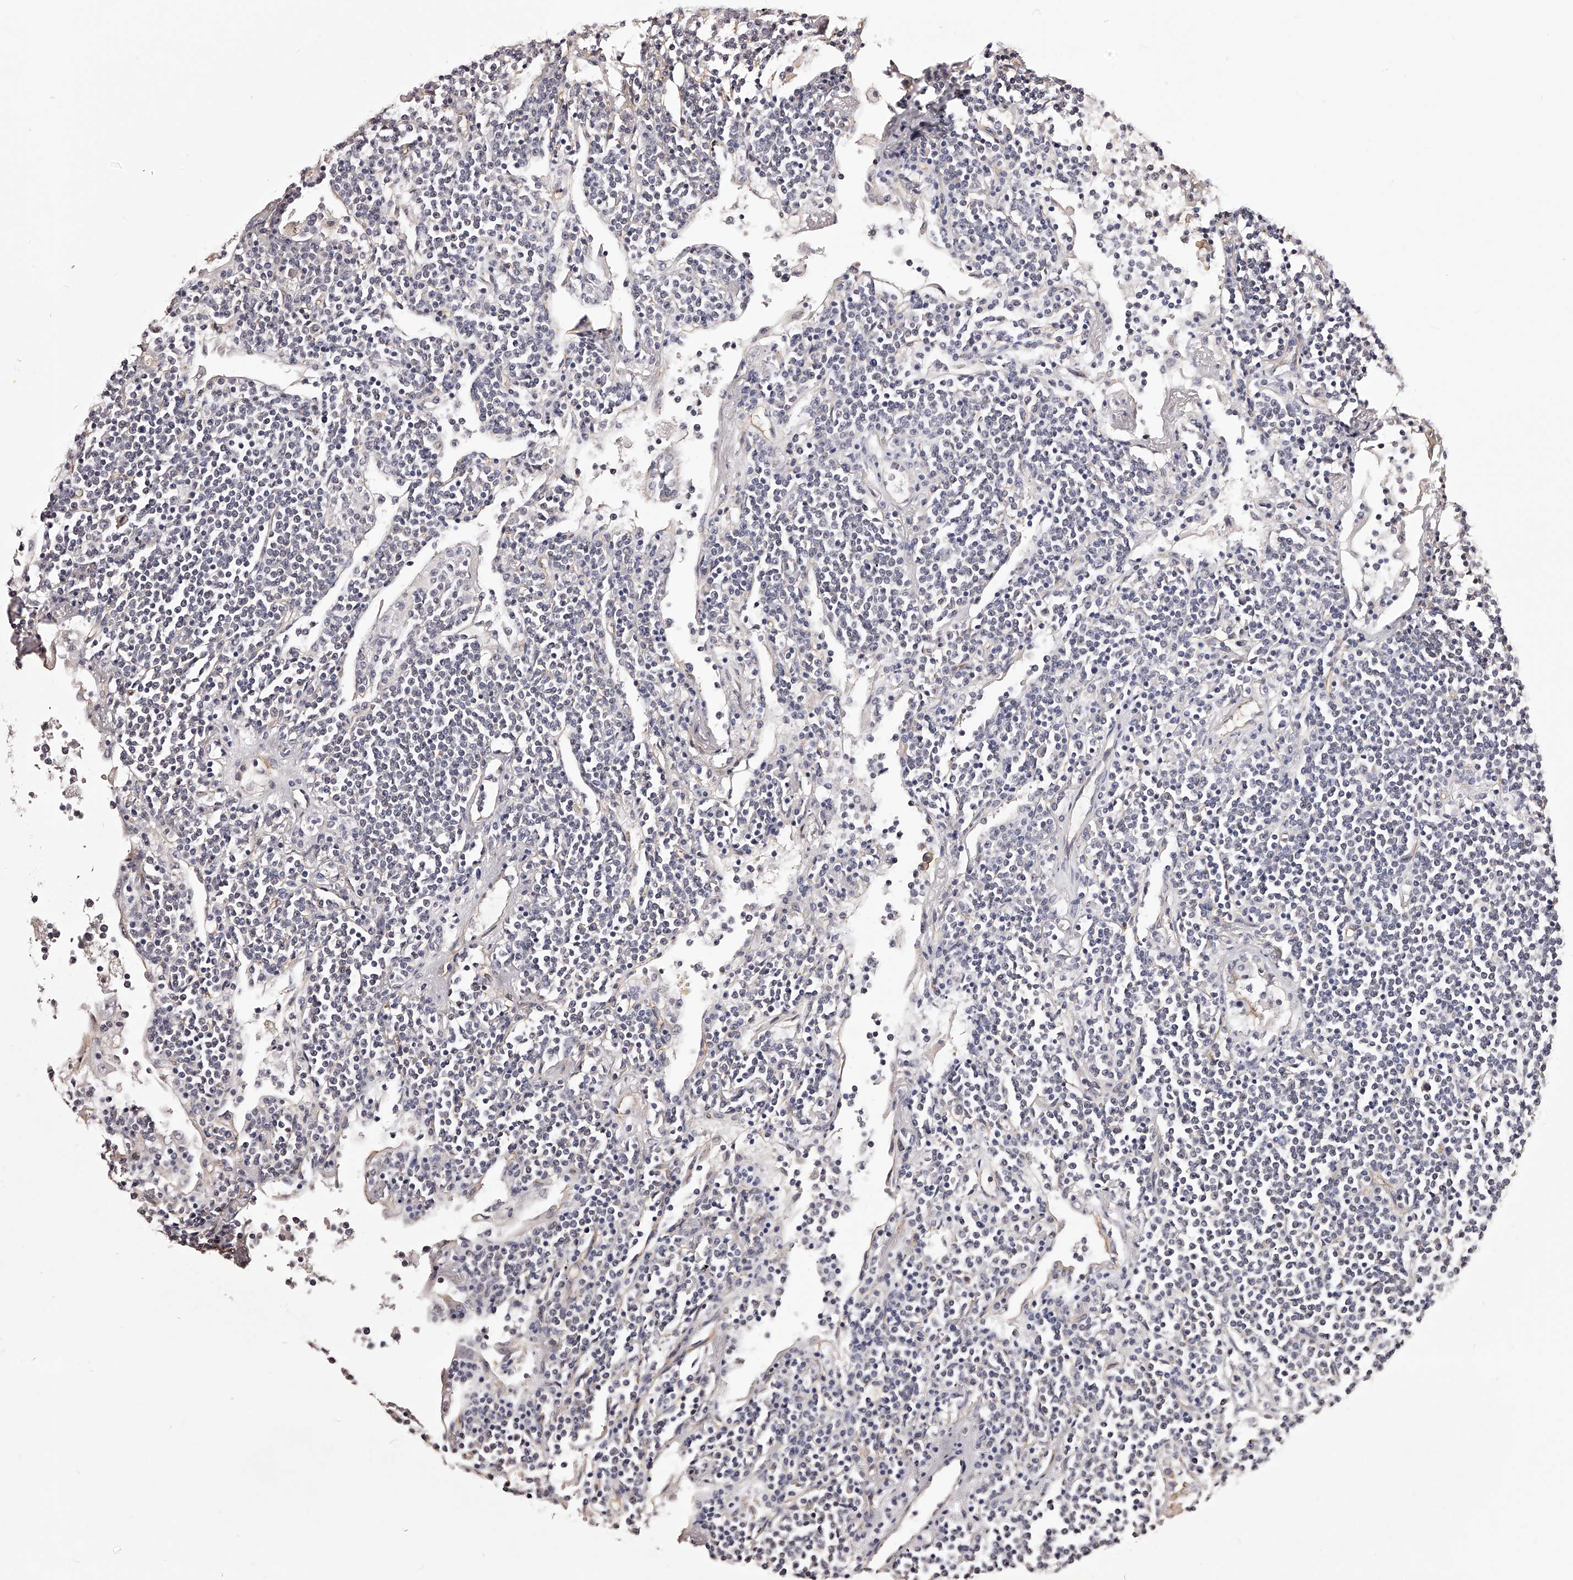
{"staining": {"intensity": "negative", "quantity": "none", "location": "none"}, "tissue": "lymphoma", "cell_type": "Tumor cells", "image_type": "cancer", "snomed": [{"axis": "morphology", "description": "Malignant lymphoma, non-Hodgkin's type, Low grade"}, {"axis": "topography", "description": "Lung"}], "caption": "A high-resolution histopathology image shows immunohistochemistry (IHC) staining of low-grade malignant lymphoma, non-Hodgkin's type, which reveals no significant expression in tumor cells.", "gene": "LTV1", "patient": {"sex": "female", "age": 71}}